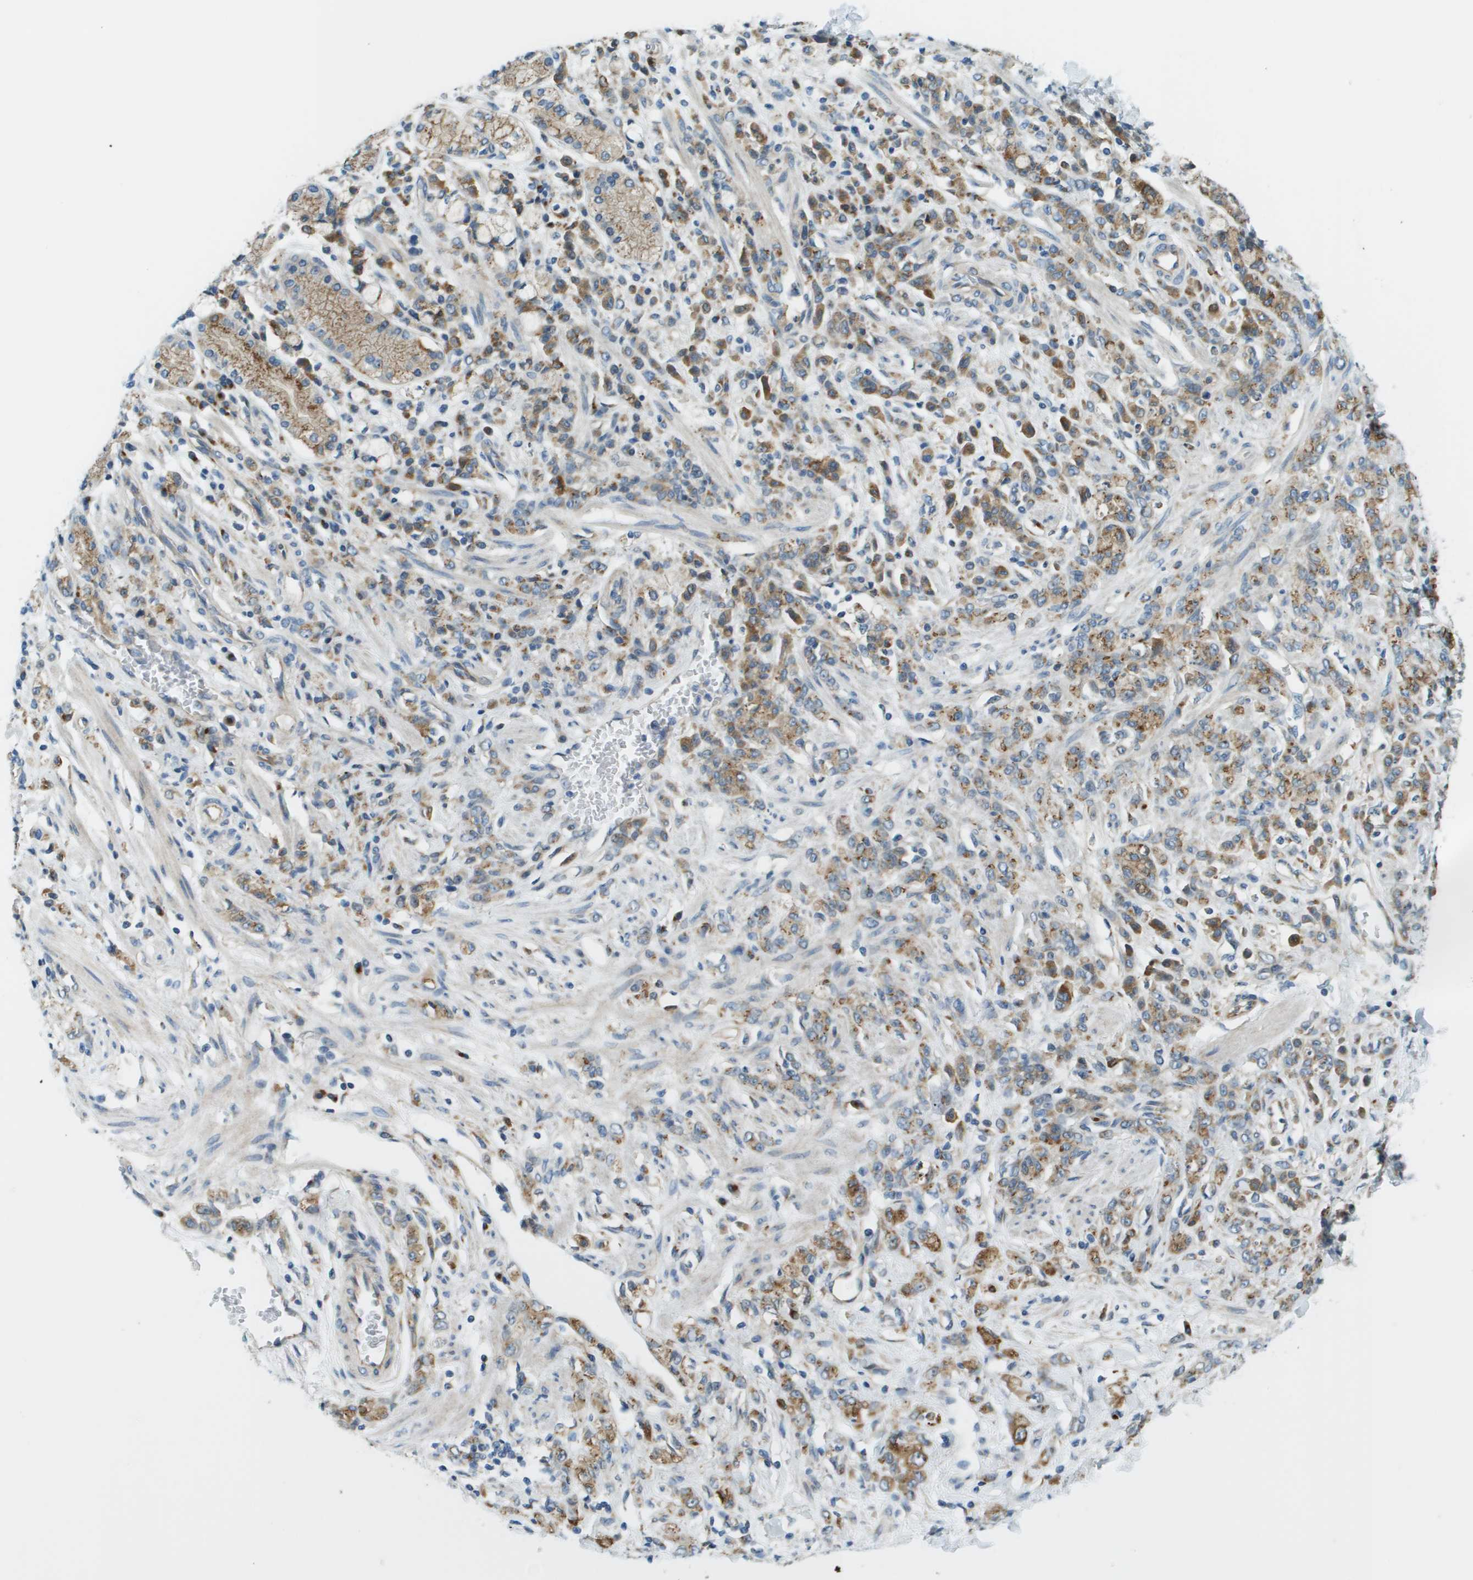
{"staining": {"intensity": "moderate", "quantity": ">75%", "location": "cytoplasmic/membranous"}, "tissue": "stomach cancer", "cell_type": "Tumor cells", "image_type": "cancer", "snomed": [{"axis": "morphology", "description": "Normal tissue, NOS"}, {"axis": "morphology", "description": "Adenocarcinoma, NOS"}, {"axis": "topography", "description": "Stomach"}], "caption": "Adenocarcinoma (stomach) stained for a protein (brown) demonstrates moderate cytoplasmic/membranous positive expression in about >75% of tumor cells.", "gene": "ACBD3", "patient": {"sex": "male", "age": 82}}